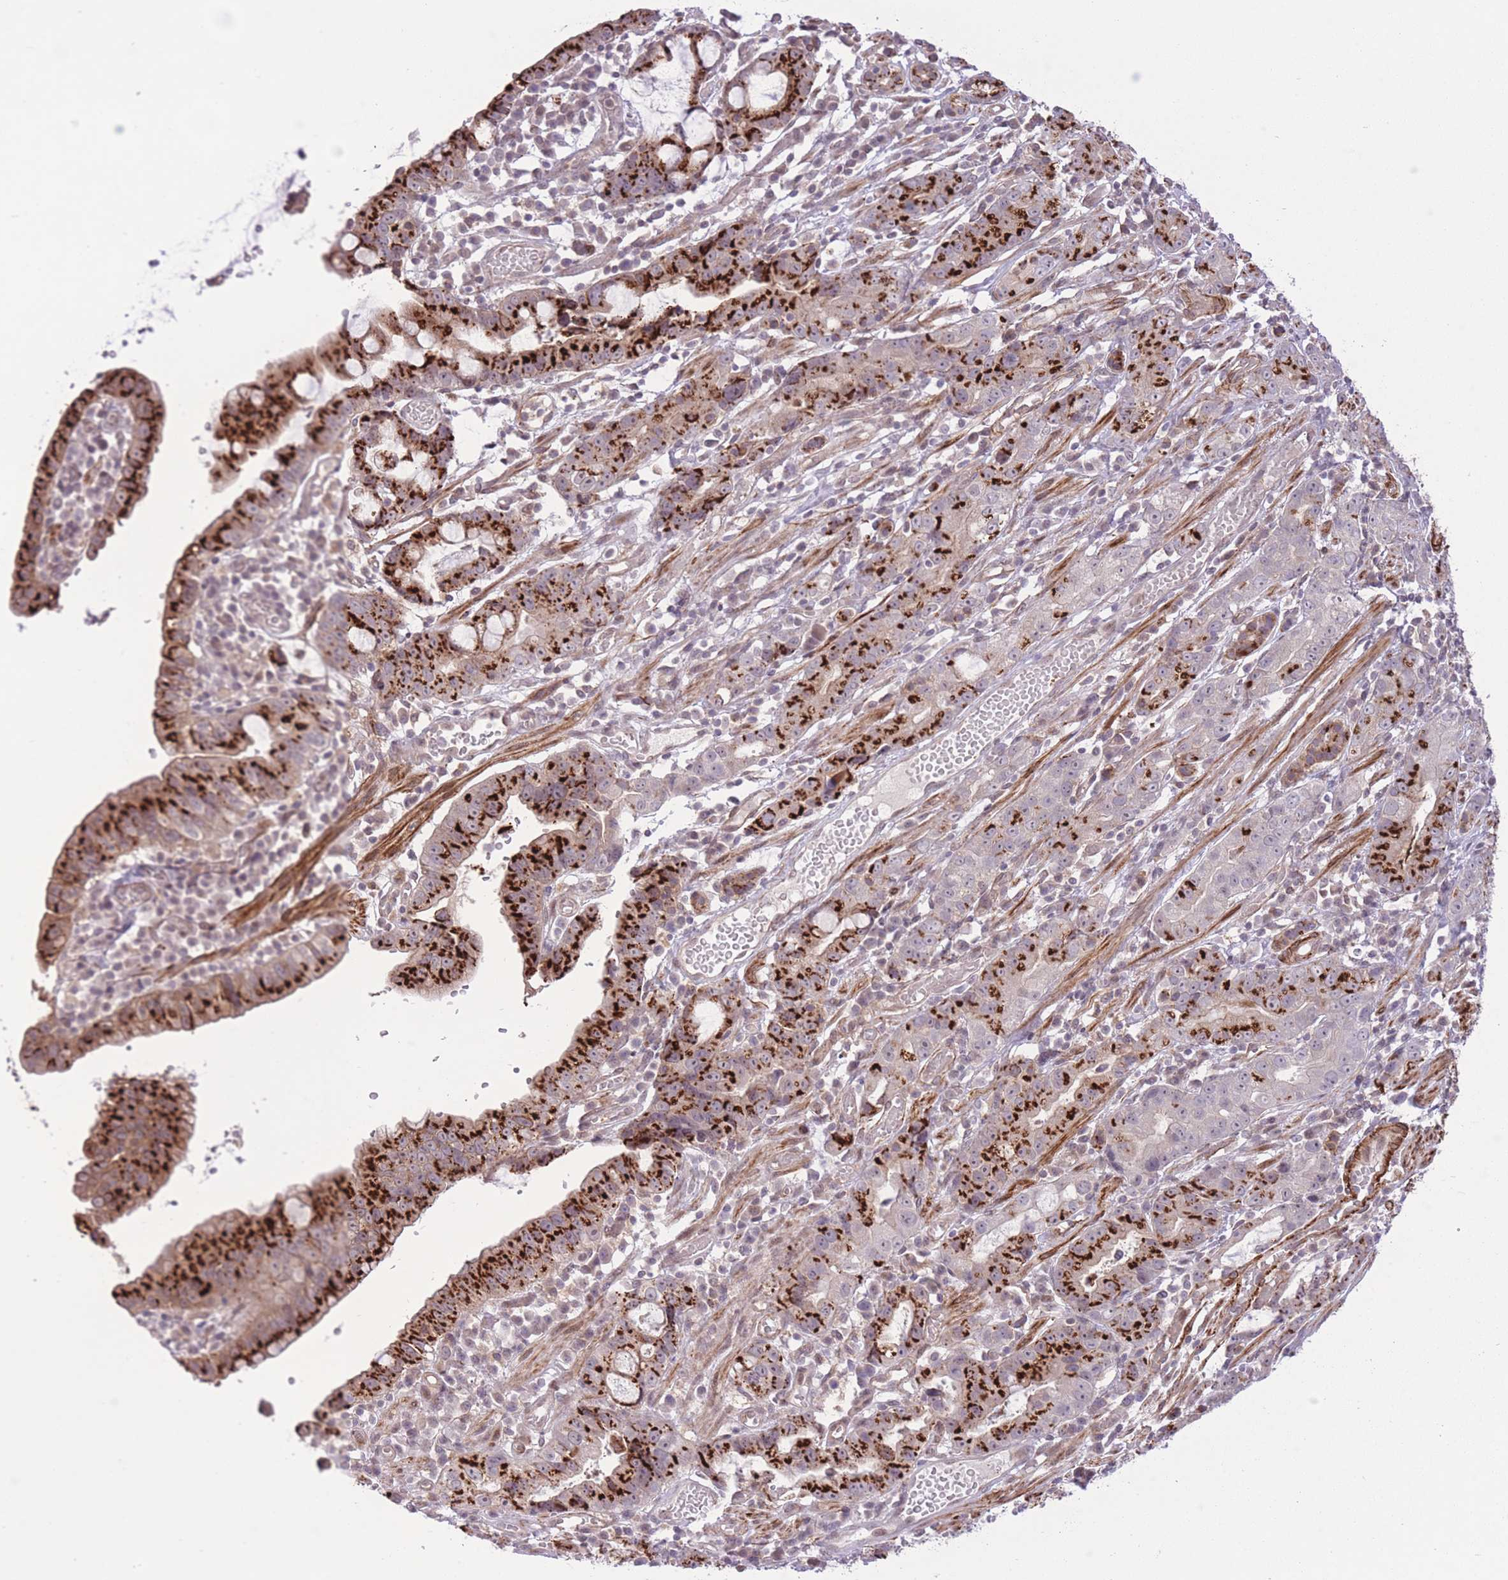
{"staining": {"intensity": "strong", "quantity": ">75%", "location": "cytoplasmic/membranous"}, "tissue": "stomach cancer", "cell_type": "Tumor cells", "image_type": "cancer", "snomed": [{"axis": "morphology", "description": "Adenocarcinoma, NOS"}, {"axis": "topography", "description": "Stomach"}], "caption": "High-magnification brightfield microscopy of stomach cancer (adenocarcinoma) stained with DAB (3,3'-diaminobenzidine) (brown) and counterstained with hematoxylin (blue). tumor cells exhibit strong cytoplasmic/membranous positivity is present in about>75% of cells. Immunohistochemistry stains the protein of interest in brown and the nuclei are stained blue.", "gene": "ZBED5", "patient": {"sex": "male", "age": 55}}